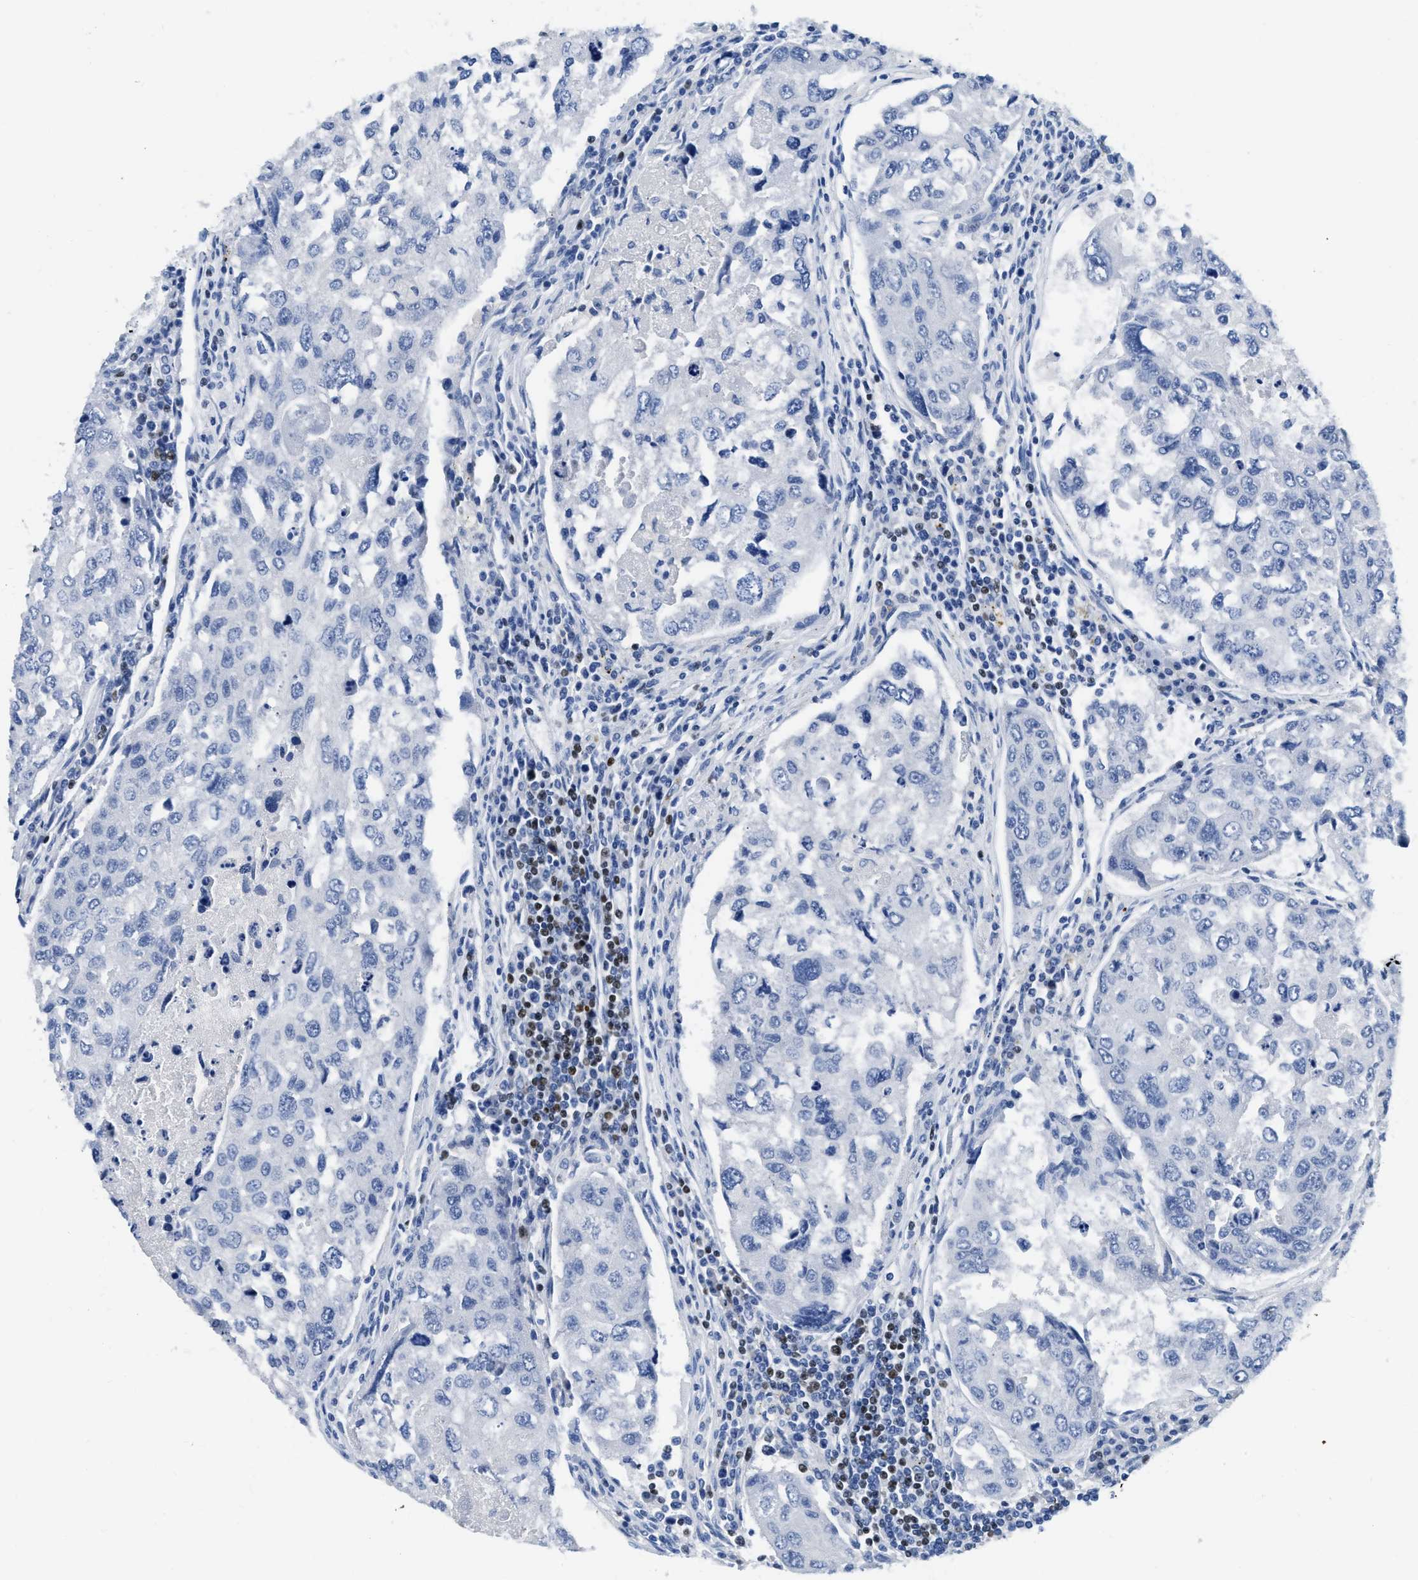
{"staining": {"intensity": "negative", "quantity": "none", "location": "none"}, "tissue": "urothelial cancer", "cell_type": "Tumor cells", "image_type": "cancer", "snomed": [{"axis": "morphology", "description": "Urothelial carcinoma, High grade"}, {"axis": "topography", "description": "Lymph node"}, {"axis": "topography", "description": "Urinary bladder"}], "caption": "This is a histopathology image of immunohistochemistry (IHC) staining of high-grade urothelial carcinoma, which shows no expression in tumor cells. The staining is performed using DAB (3,3'-diaminobenzidine) brown chromogen with nuclei counter-stained in using hematoxylin.", "gene": "TCF7", "patient": {"sex": "male", "age": 51}}